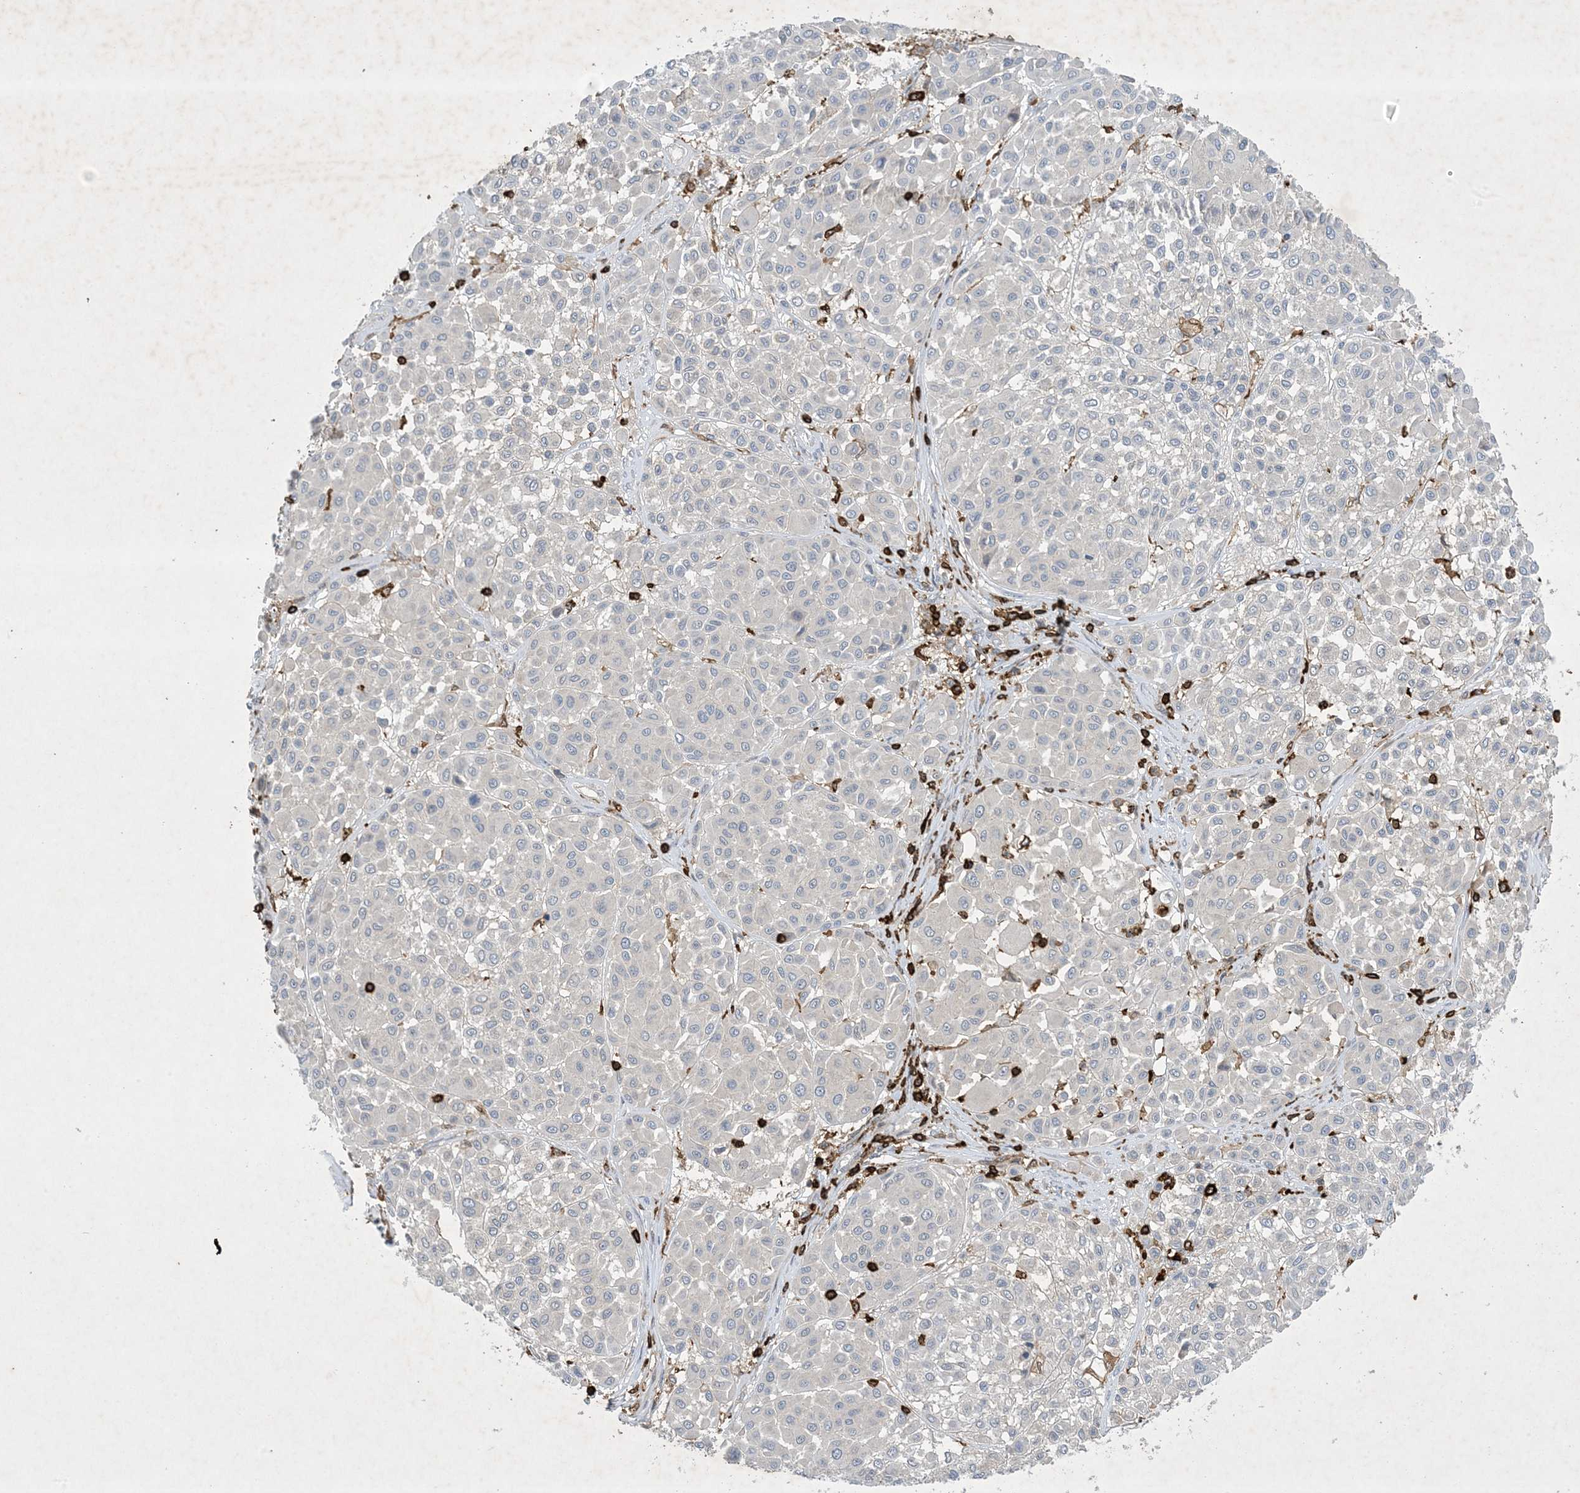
{"staining": {"intensity": "negative", "quantity": "none", "location": "none"}, "tissue": "melanoma", "cell_type": "Tumor cells", "image_type": "cancer", "snomed": [{"axis": "morphology", "description": "Malignant melanoma, Metastatic site"}, {"axis": "topography", "description": "Soft tissue"}], "caption": "Histopathology image shows no protein staining in tumor cells of malignant melanoma (metastatic site) tissue.", "gene": "AK9", "patient": {"sex": "male", "age": 41}}